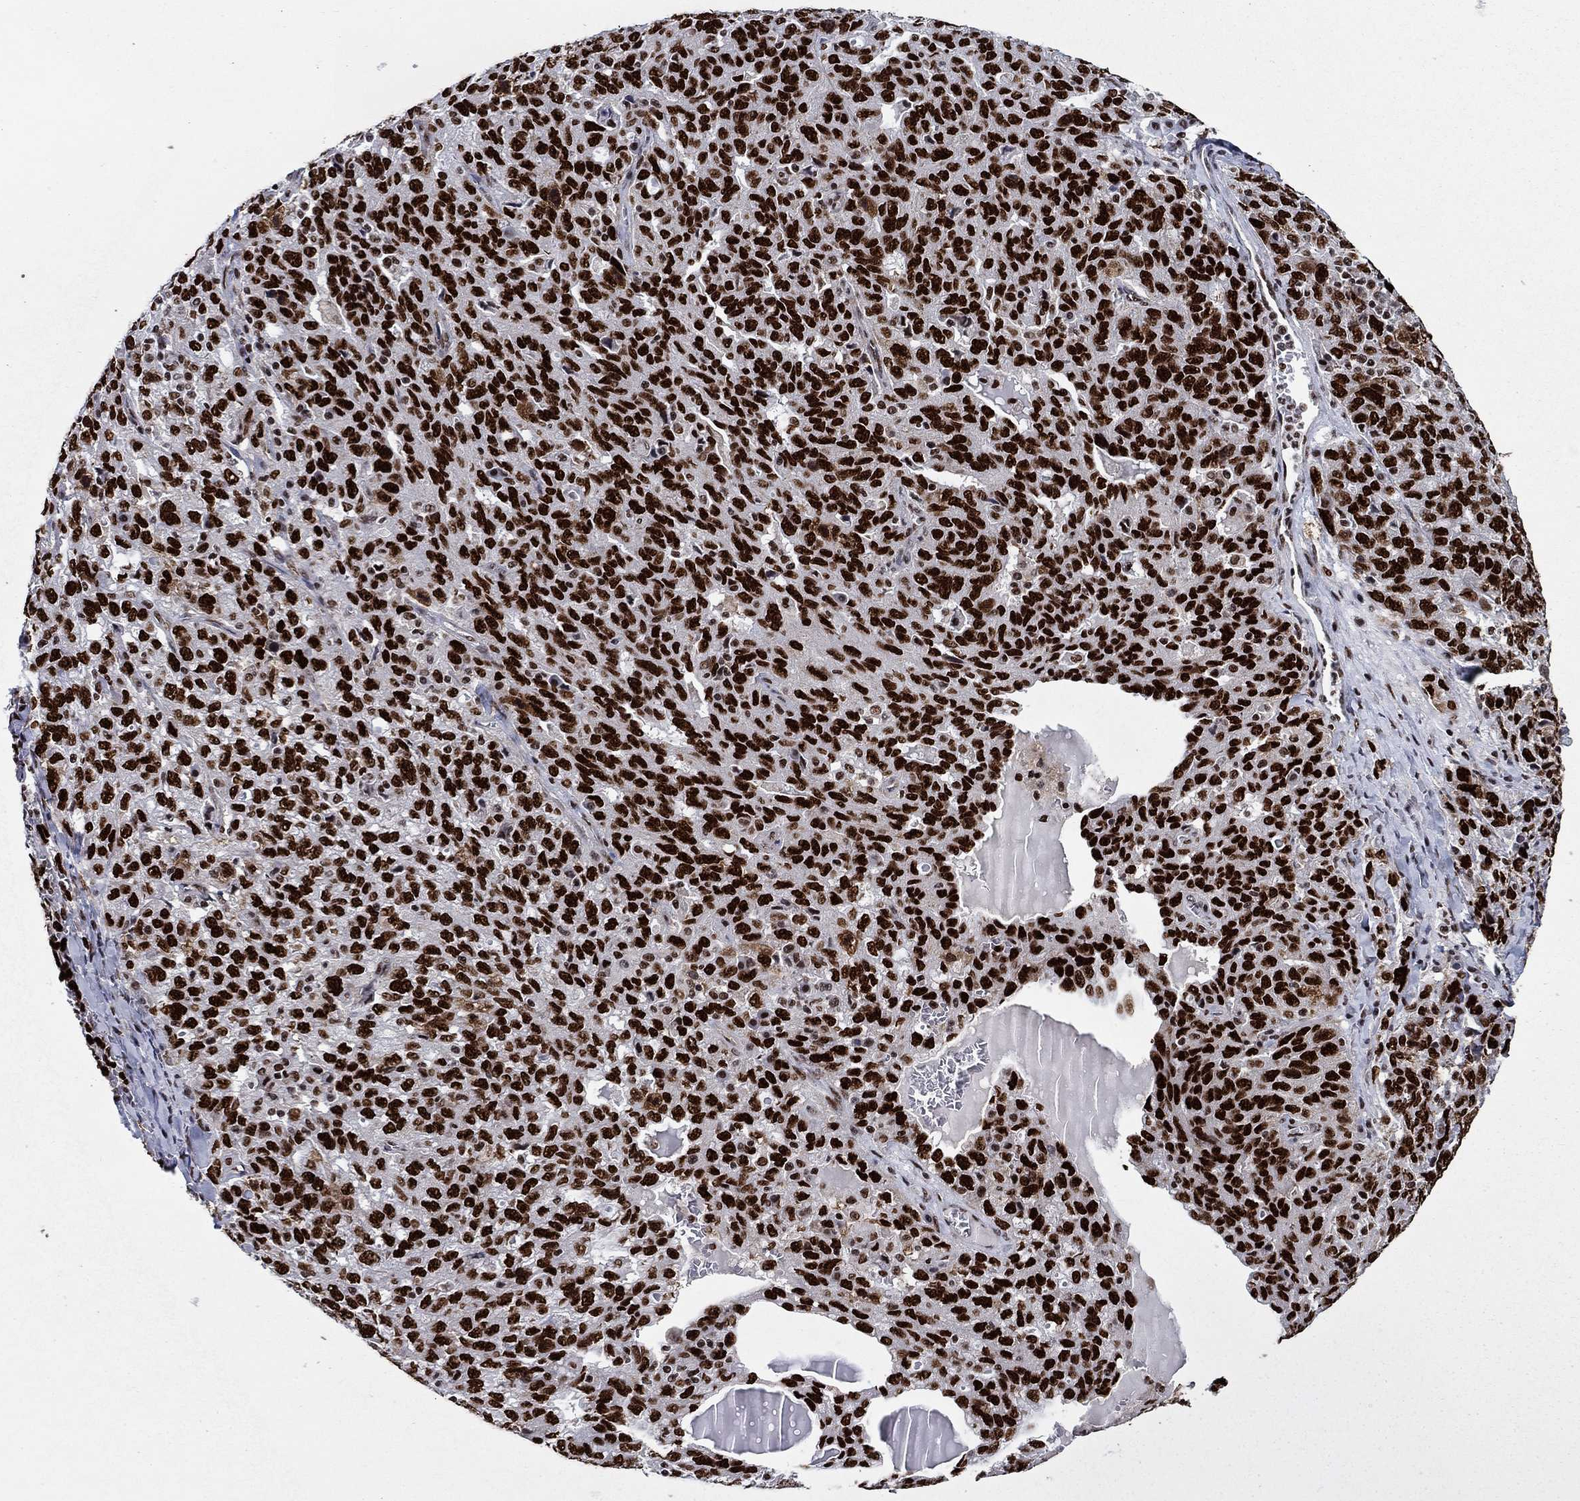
{"staining": {"intensity": "strong", "quantity": ">75%", "location": "nuclear"}, "tissue": "ovarian cancer", "cell_type": "Tumor cells", "image_type": "cancer", "snomed": [{"axis": "morphology", "description": "Cystadenocarcinoma, serous, NOS"}, {"axis": "topography", "description": "Ovary"}], "caption": "IHC (DAB (3,3'-diaminobenzidine)) staining of human serous cystadenocarcinoma (ovarian) reveals strong nuclear protein staining in about >75% of tumor cells. (DAB (3,3'-diaminobenzidine) IHC with brightfield microscopy, high magnification).", "gene": "RPRD1B", "patient": {"sex": "female", "age": 71}}